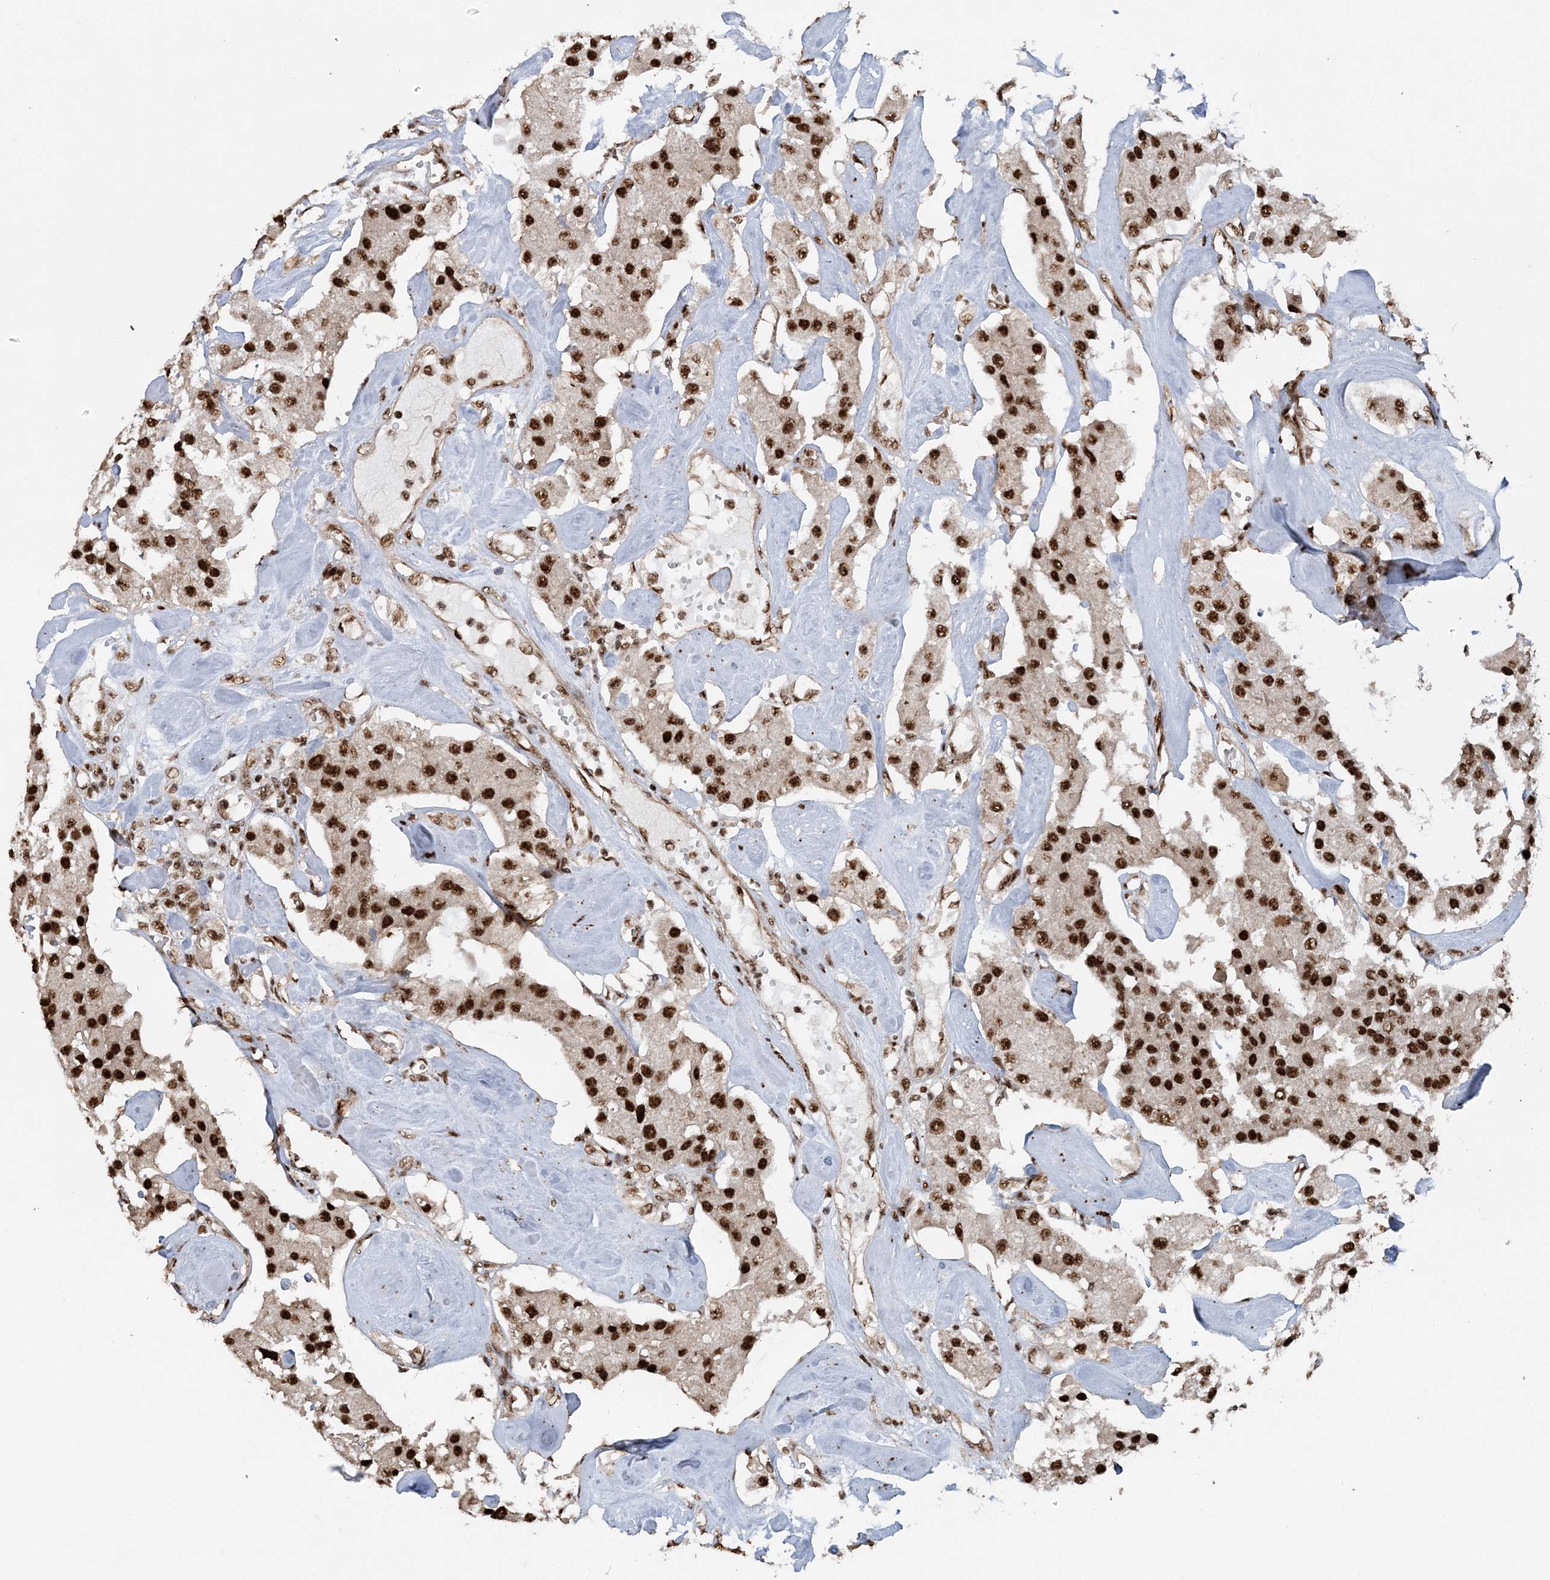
{"staining": {"intensity": "strong", "quantity": ">75%", "location": "nuclear"}, "tissue": "carcinoid", "cell_type": "Tumor cells", "image_type": "cancer", "snomed": [{"axis": "morphology", "description": "Carcinoid, malignant, NOS"}, {"axis": "topography", "description": "Pancreas"}], "caption": "Protein analysis of carcinoid (malignant) tissue exhibits strong nuclear staining in about >75% of tumor cells.", "gene": "EXOSC8", "patient": {"sex": "male", "age": 41}}